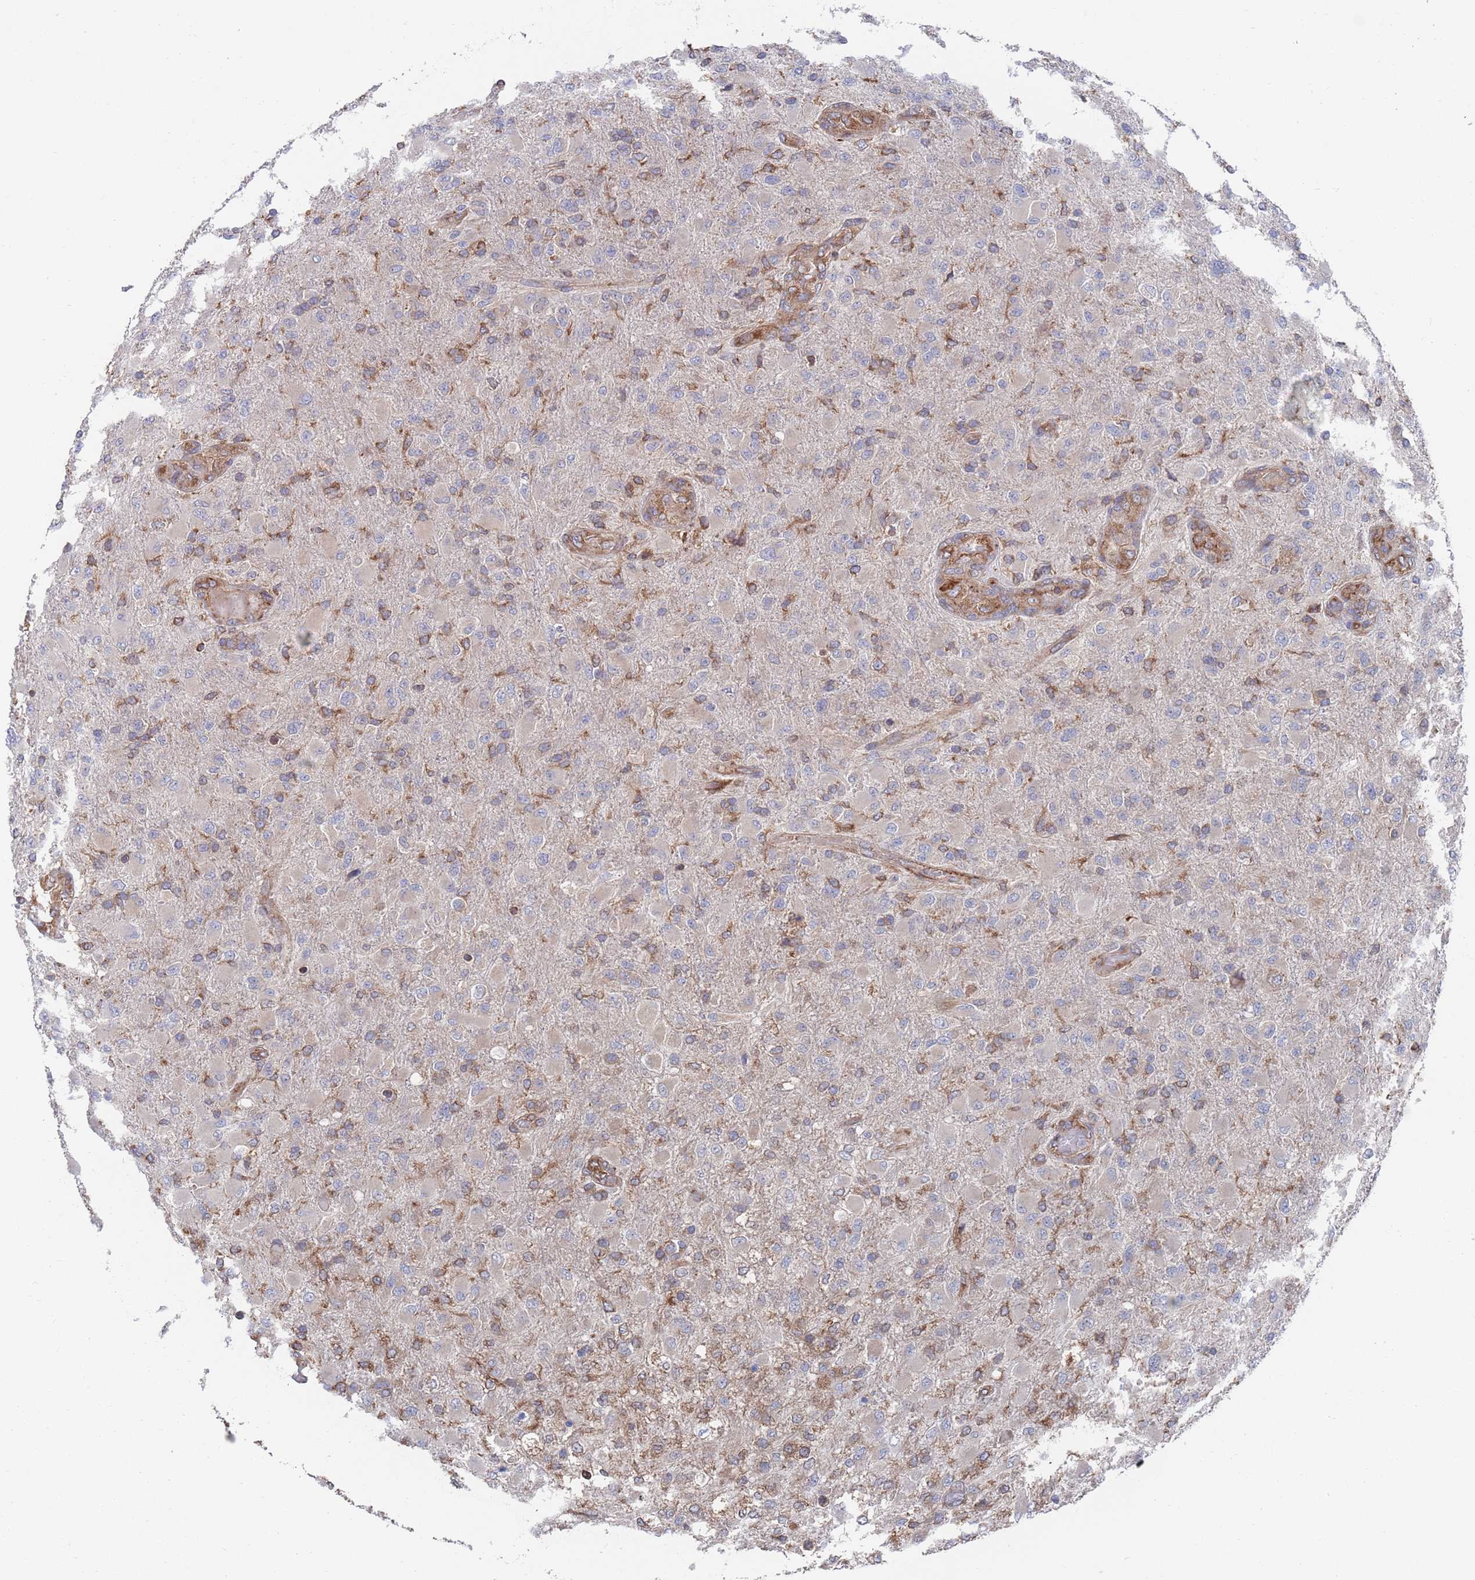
{"staining": {"intensity": "moderate", "quantity": "<25%", "location": "cytoplasmic/membranous"}, "tissue": "glioma", "cell_type": "Tumor cells", "image_type": "cancer", "snomed": [{"axis": "morphology", "description": "Glioma, malignant, Low grade"}, {"axis": "topography", "description": "Brain"}], "caption": "Malignant glioma (low-grade) stained with a brown dye displays moderate cytoplasmic/membranous positive positivity in about <25% of tumor cells.", "gene": "GID8", "patient": {"sex": "male", "age": 65}}